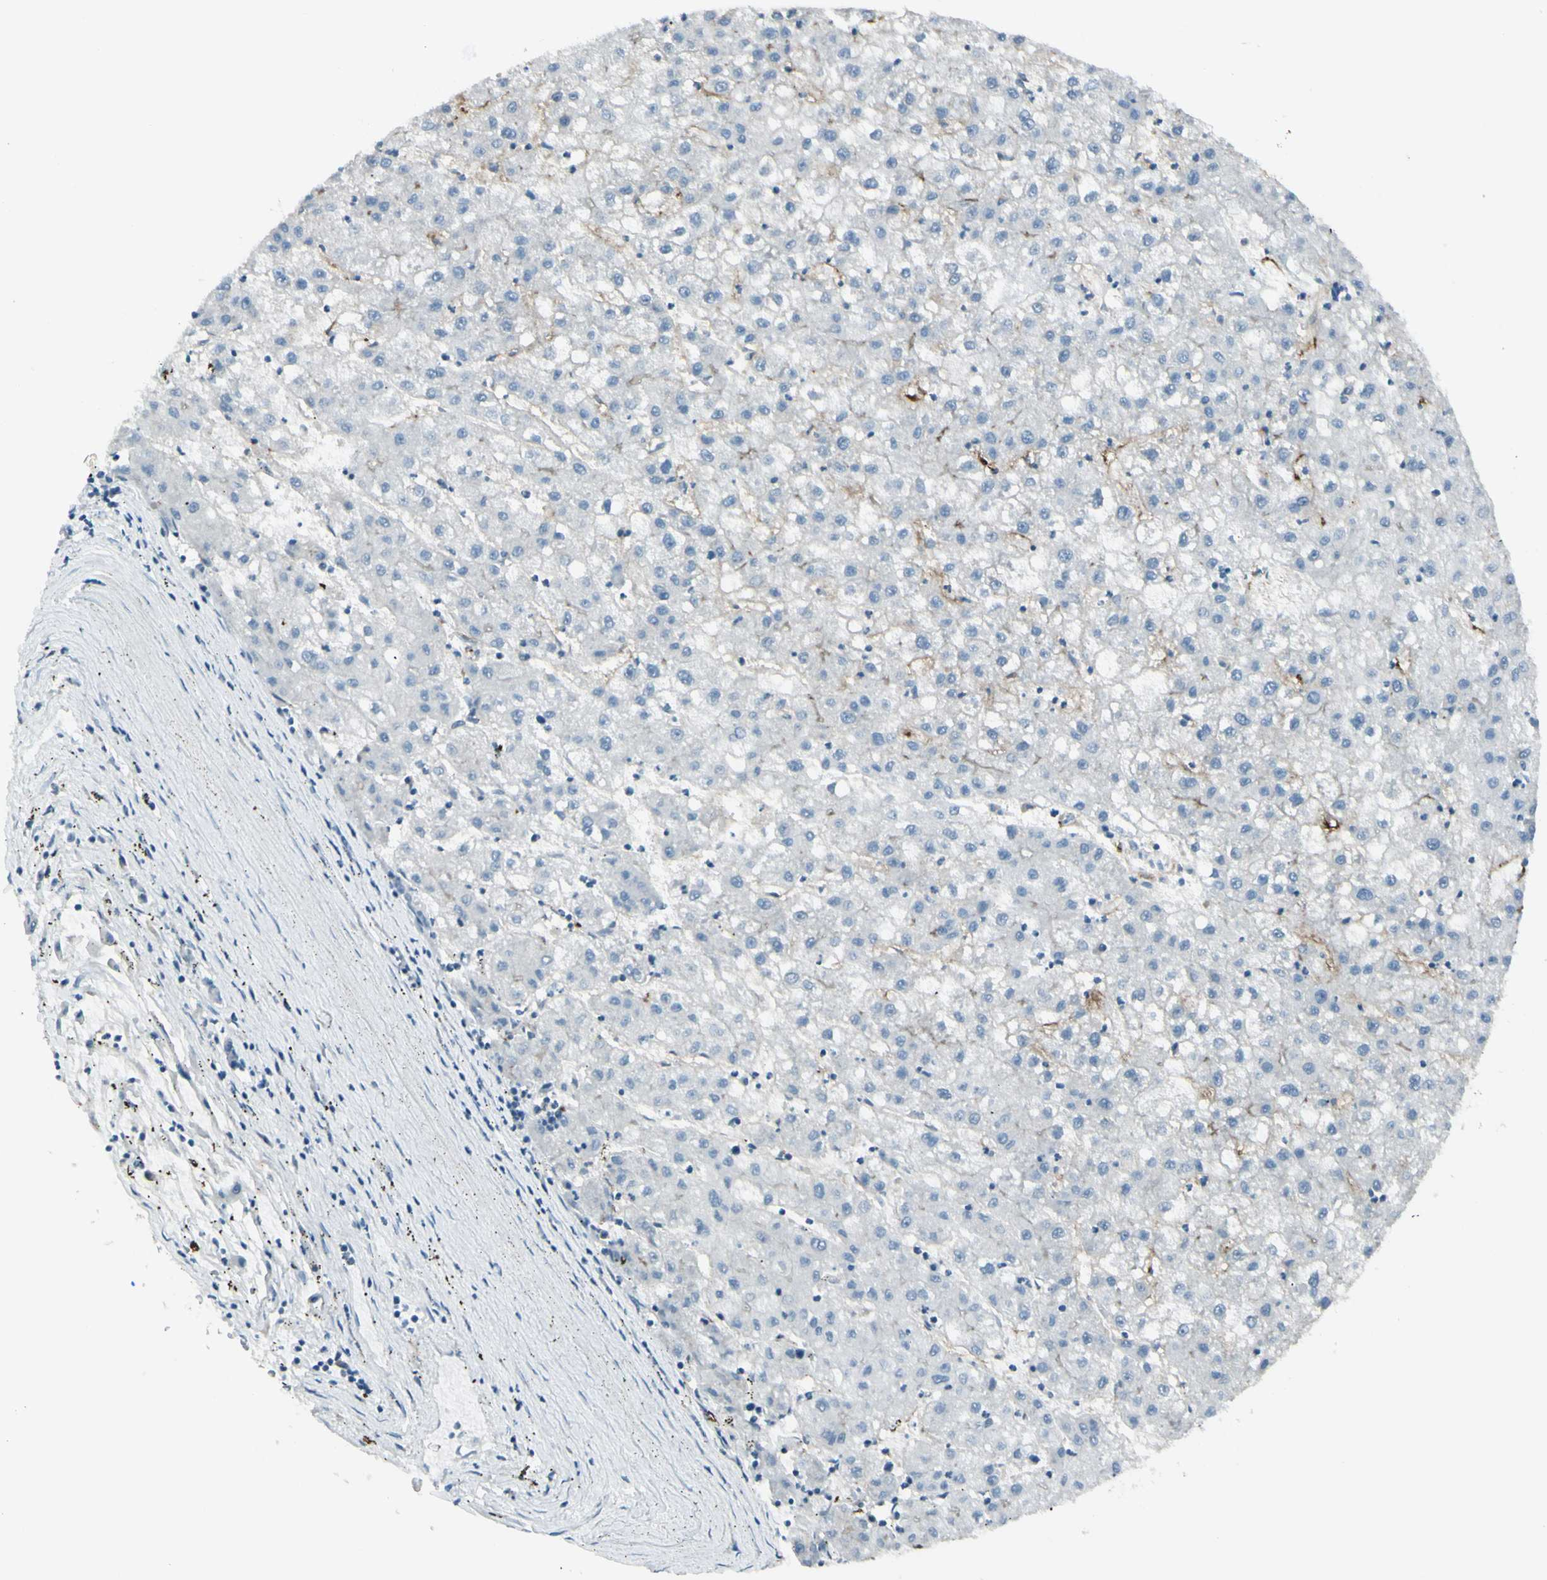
{"staining": {"intensity": "negative", "quantity": "none", "location": "none"}, "tissue": "liver cancer", "cell_type": "Tumor cells", "image_type": "cancer", "snomed": [{"axis": "morphology", "description": "Carcinoma, Hepatocellular, NOS"}, {"axis": "topography", "description": "Liver"}], "caption": "This is a histopathology image of immunohistochemistry staining of liver cancer, which shows no expression in tumor cells.", "gene": "GPR34", "patient": {"sex": "male", "age": 72}}